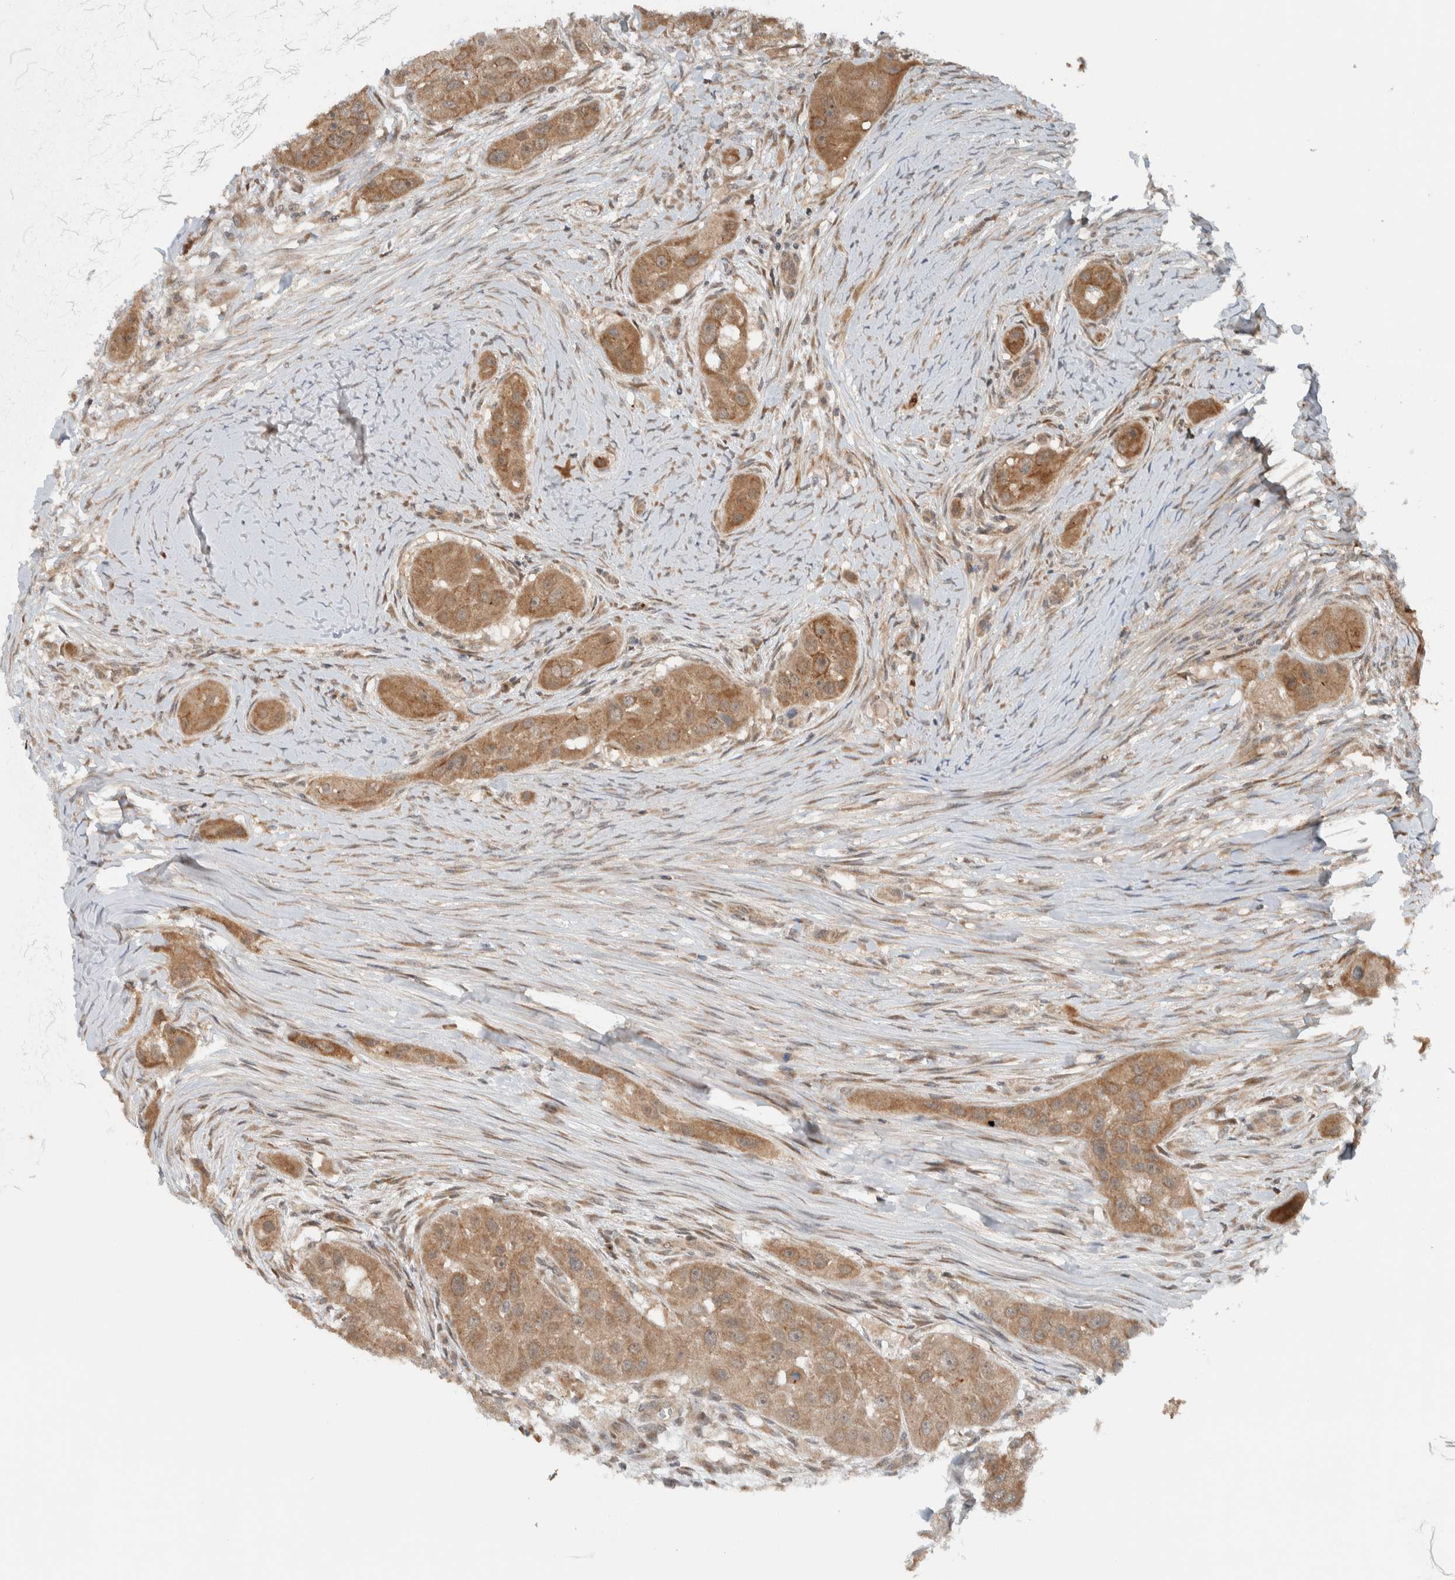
{"staining": {"intensity": "moderate", "quantity": ">75%", "location": "cytoplasmic/membranous"}, "tissue": "head and neck cancer", "cell_type": "Tumor cells", "image_type": "cancer", "snomed": [{"axis": "morphology", "description": "Normal tissue, NOS"}, {"axis": "morphology", "description": "Squamous cell carcinoma, NOS"}, {"axis": "topography", "description": "Skeletal muscle"}, {"axis": "topography", "description": "Head-Neck"}], "caption": "This is a histology image of immunohistochemistry (IHC) staining of head and neck cancer, which shows moderate expression in the cytoplasmic/membranous of tumor cells.", "gene": "KLHL6", "patient": {"sex": "male", "age": 51}}